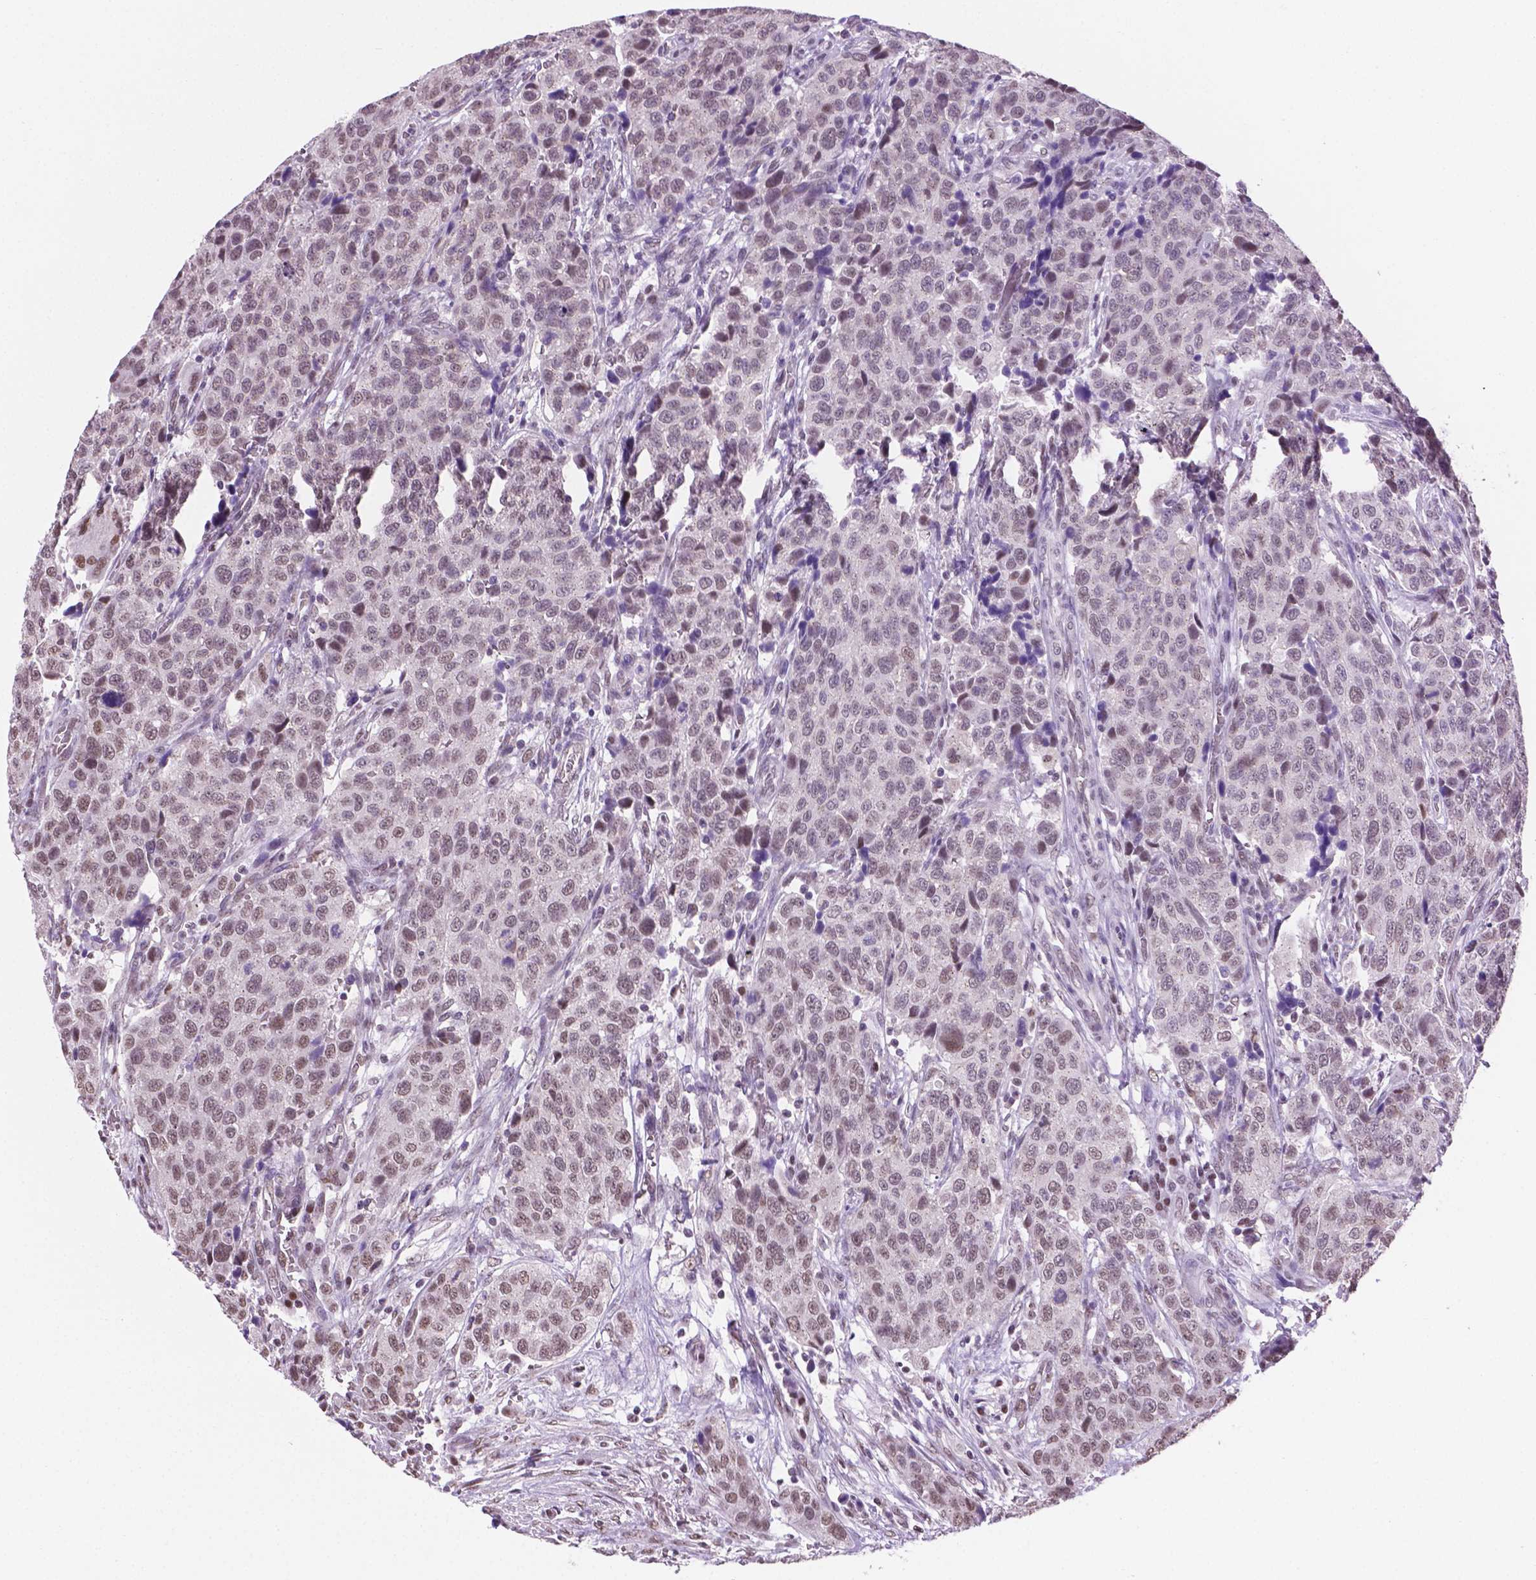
{"staining": {"intensity": "weak", "quantity": ">75%", "location": "nuclear"}, "tissue": "urothelial cancer", "cell_type": "Tumor cells", "image_type": "cancer", "snomed": [{"axis": "morphology", "description": "Urothelial carcinoma, High grade"}, {"axis": "topography", "description": "Urinary bladder"}], "caption": "Immunohistochemical staining of urothelial carcinoma (high-grade) exhibits low levels of weak nuclear staining in about >75% of tumor cells. The protein of interest is shown in brown color, while the nuclei are stained blue.", "gene": "ABI2", "patient": {"sex": "female", "age": 58}}